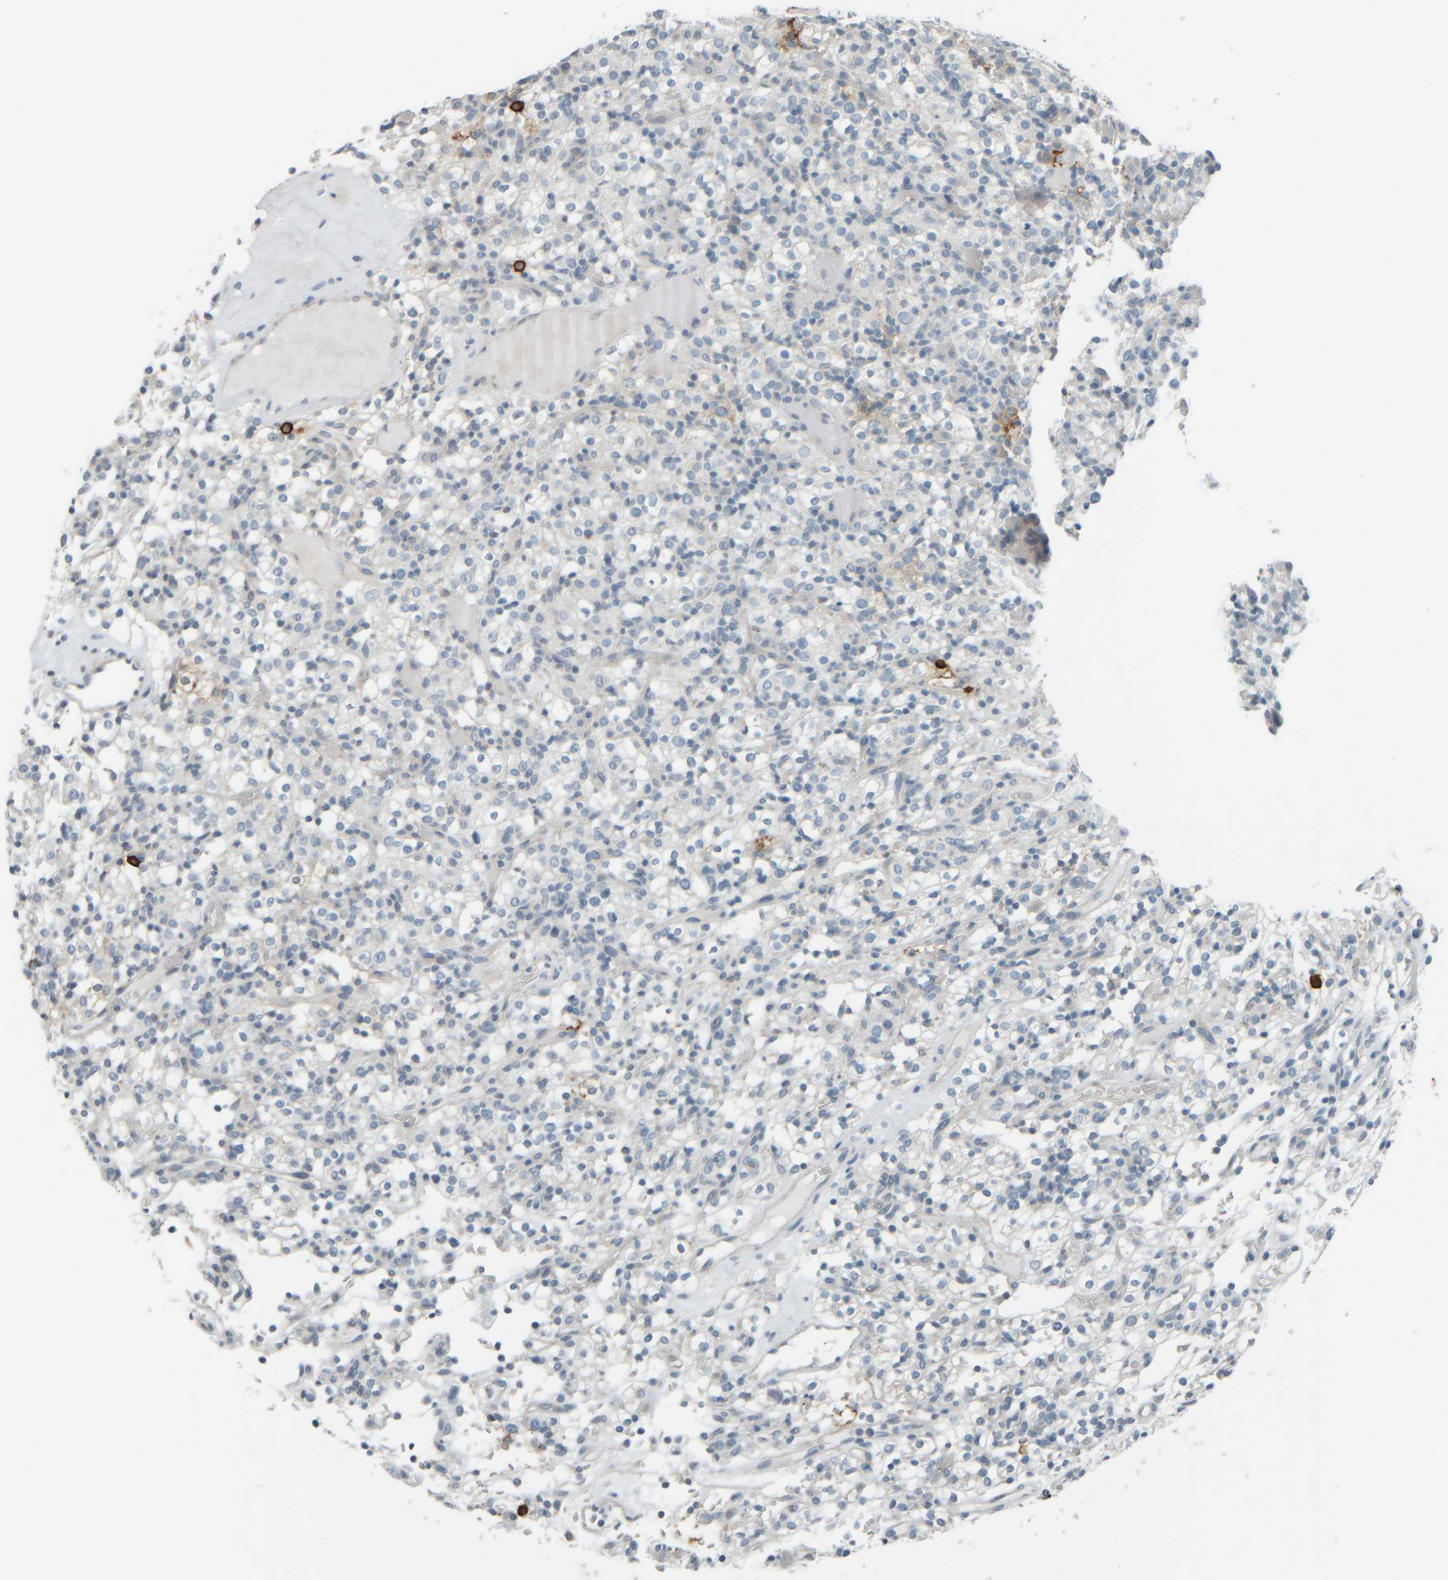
{"staining": {"intensity": "negative", "quantity": "none", "location": "none"}, "tissue": "renal cancer", "cell_type": "Tumor cells", "image_type": "cancer", "snomed": [{"axis": "morphology", "description": "Normal tissue, NOS"}, {"axis": "morphology", "description": "Adenocarcinoma, NOS"}, {"axis": "topography", "description": "Kidney"}], "caption": "Protein analysis of adenocarcinoma (renal) shows no significant staining in tumor cells.", "gene": "TPSAB1", "patient": {"sex": "female", "age": 72}}